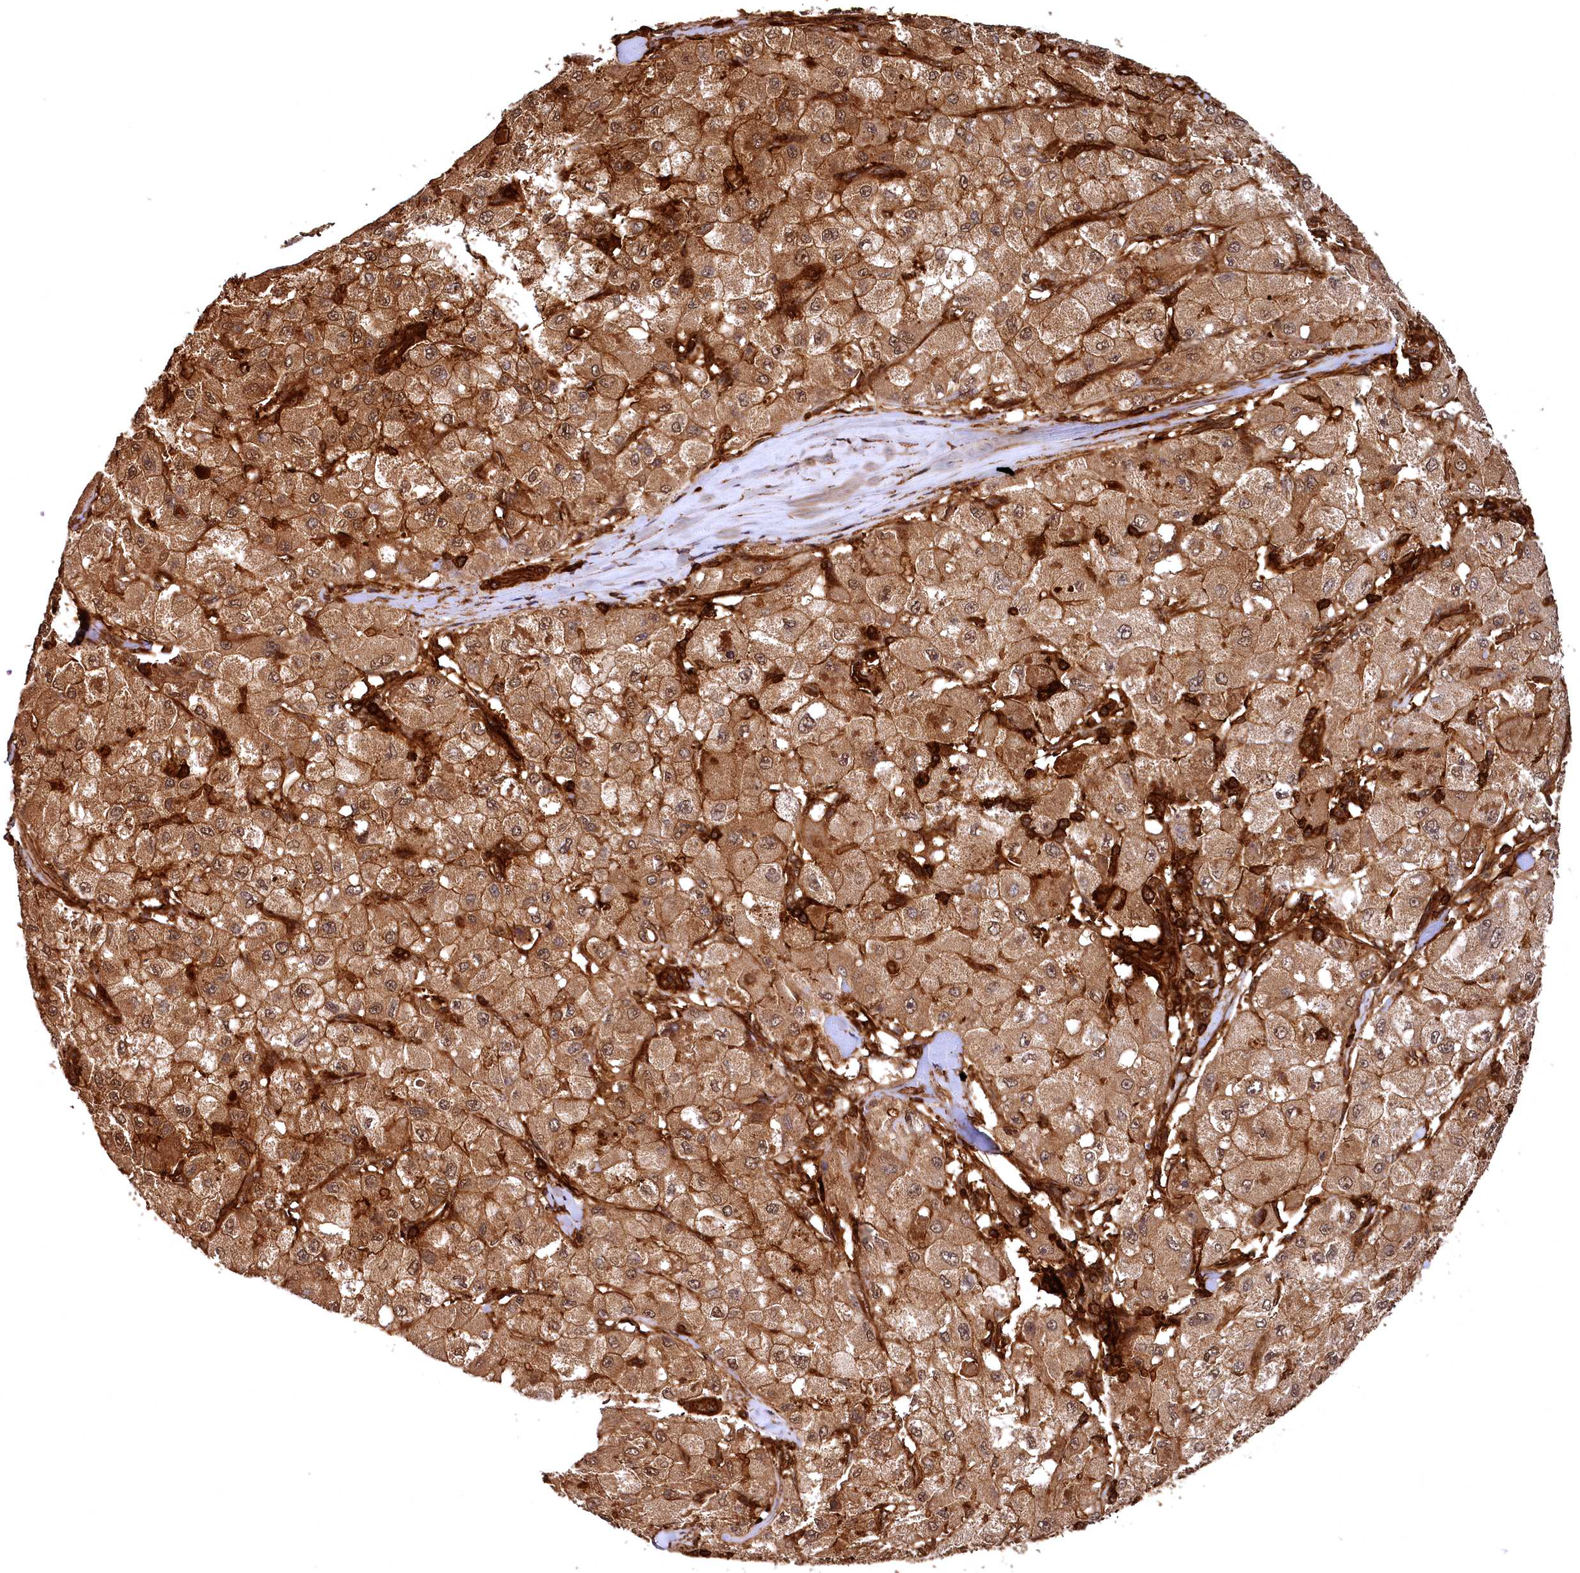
{"staining": {"intensity": "moderate", "quantity": ">75%", "location": "cytoplasmic/membranous,nuclear"}, "tissue": "liver cancer", "cell_type": "Tumor cells", "image_type": "cancer", "snomed": [{"axis": "morphology", "description": "Carcinoma, Hepatocellular, NOS"}, {"axis": "topography", "description": "Liver"}], "caption": "Tumor cells reveal medium levels of moderate cytoplasmic/membranous and nuclear expression in about >75% of cells in hepatocellular carcinoma (liver).", "gene": "STUB1", "patient": {"sex": "male", "age": 80}}